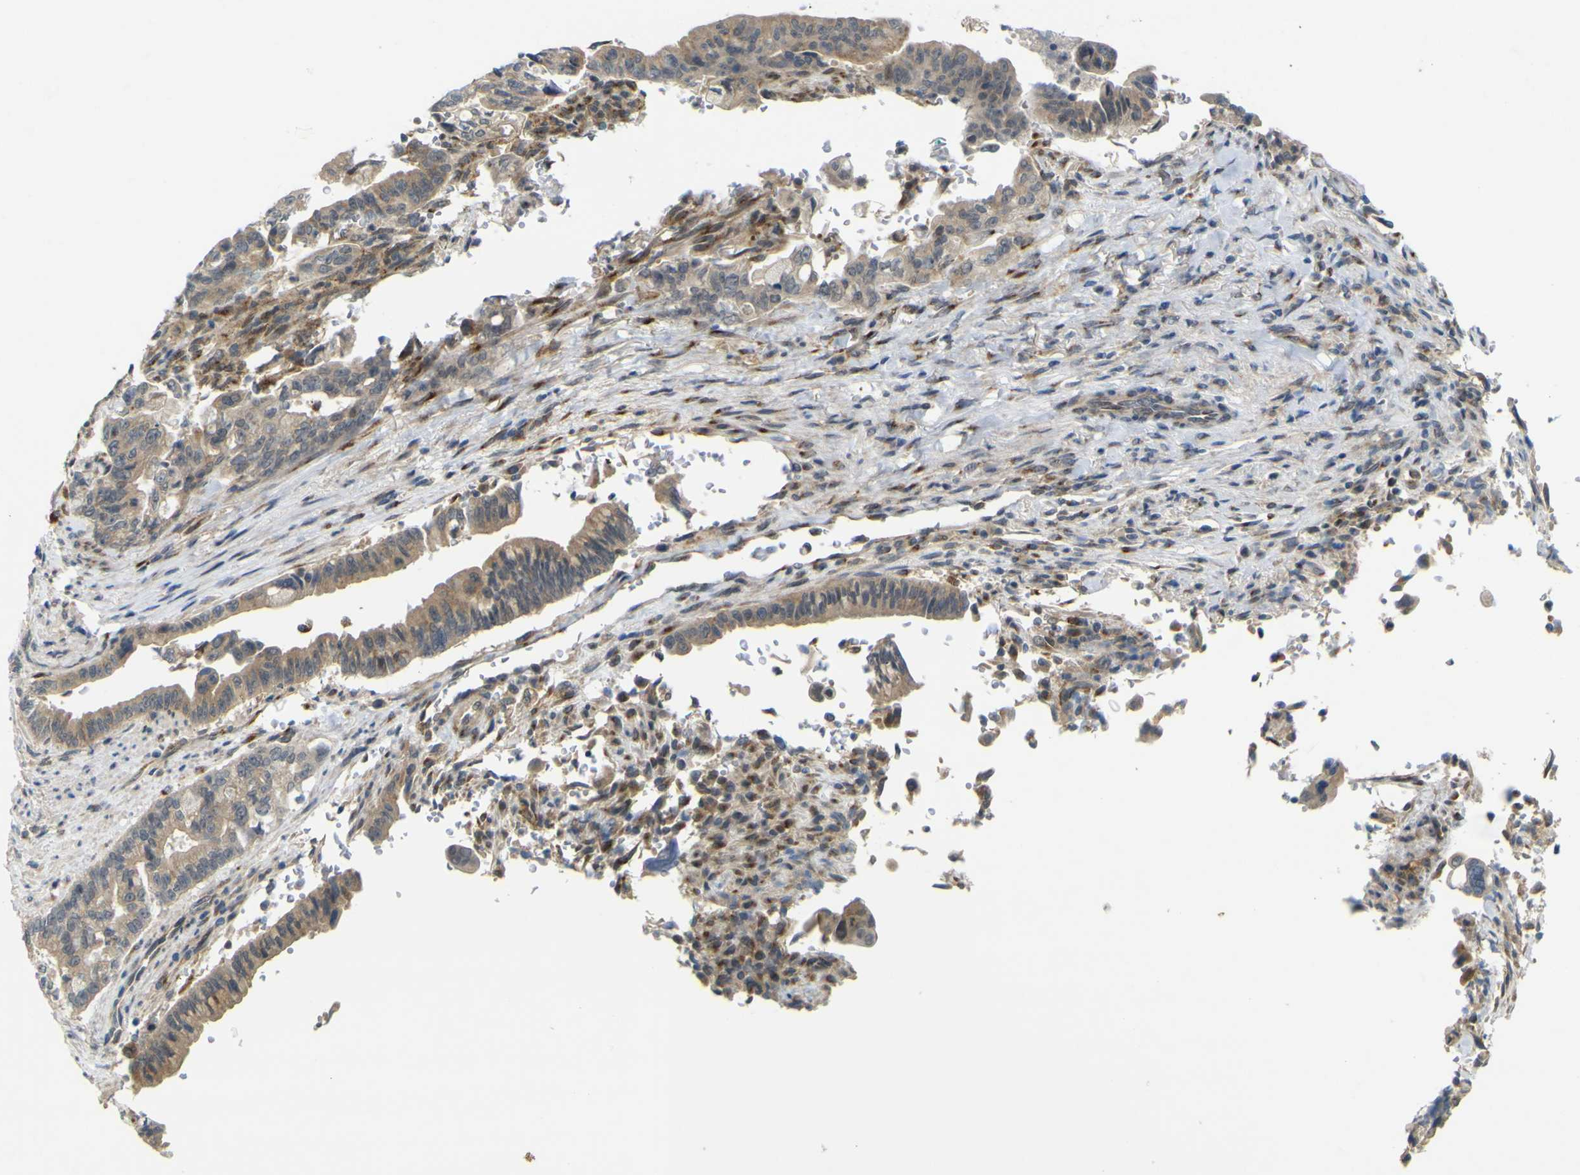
{"staining": {"intensity": "weak", "quantity": "25%-75%", "location": "cytoplasmic/membranous"}, "tissue": "pancreatic cancer", "cell_type": "Tumor cells", "image_type": "cancer", "snomed": [{"axis": "morphology", "description": "Adenocarcinoma, NOS"}, {"axis": "topography", "description": "Pancreas"}], "caption": "This photomicrograph exhibits immunohistochemistry staining of adenocarcinoma (pancreatic), with low weak cytoplasmic/membranous positivity in about 25%-75% of tumor cells.", "gene": "IGF2R", "patient": {"sex": "male", "age": 70}}